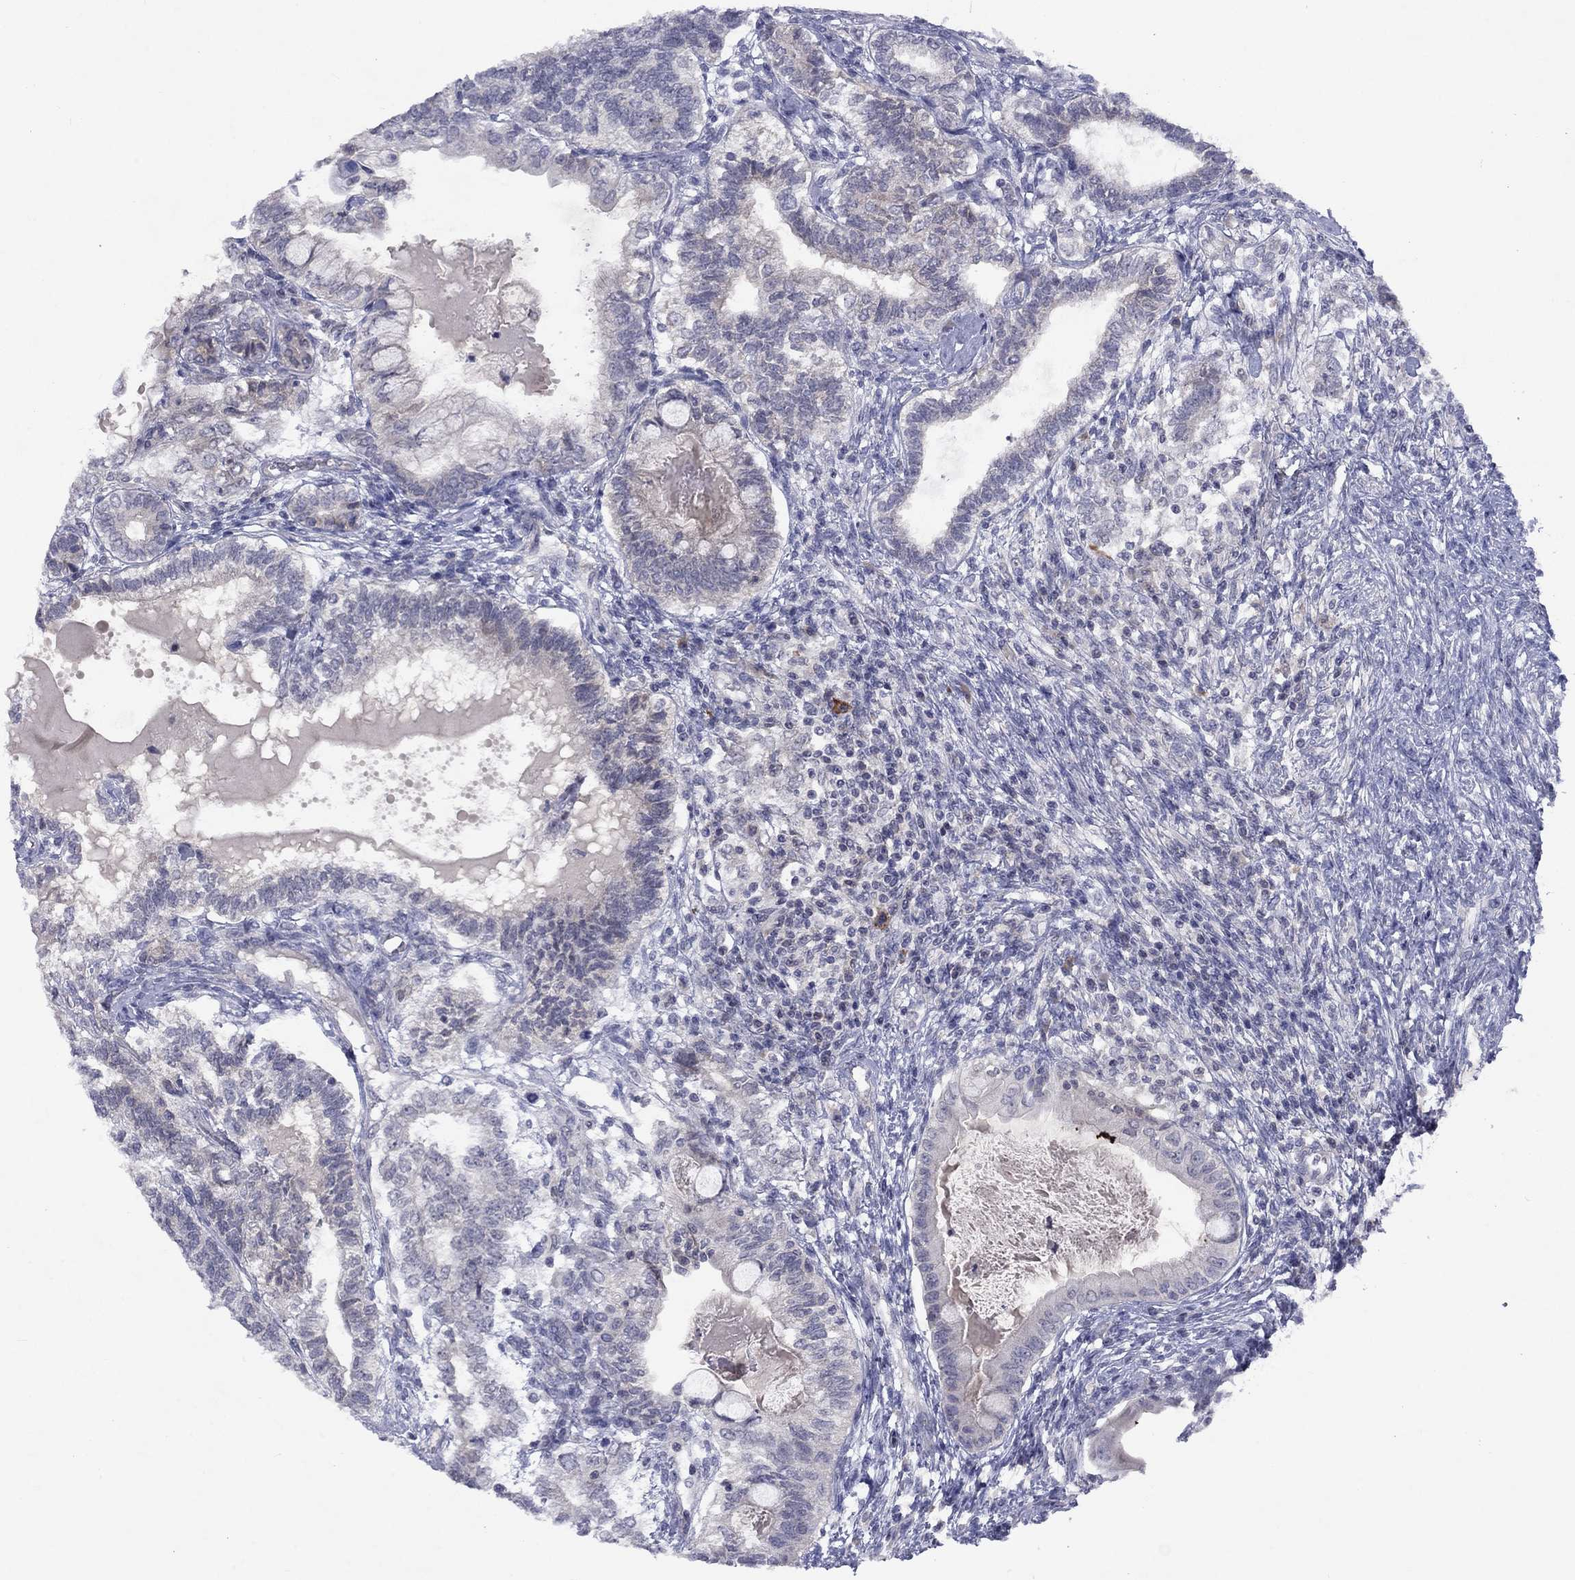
{"staining": {"intensity": "negative", "quantity": "none", "location": "none"}, "tissue": "testis cancer", "cell_type": "Tumor cells", "image_type": "cancer", "snomed": [{"axis": "morphology", "description": "Seminoma, NOS"}, {"axis": "morphology", "description": "Carcinoma, Embryonal, NOS"}, {"axis": "topography", "description": "Testis"}], "caption": "DAB (3,3'-diaminobenzidine) immunohistochemical staining of human testis cancer displays no significant positivity in tumor cells.", "gene": "CACNA1A", "patient": {"sex": "male", "age": 41}}